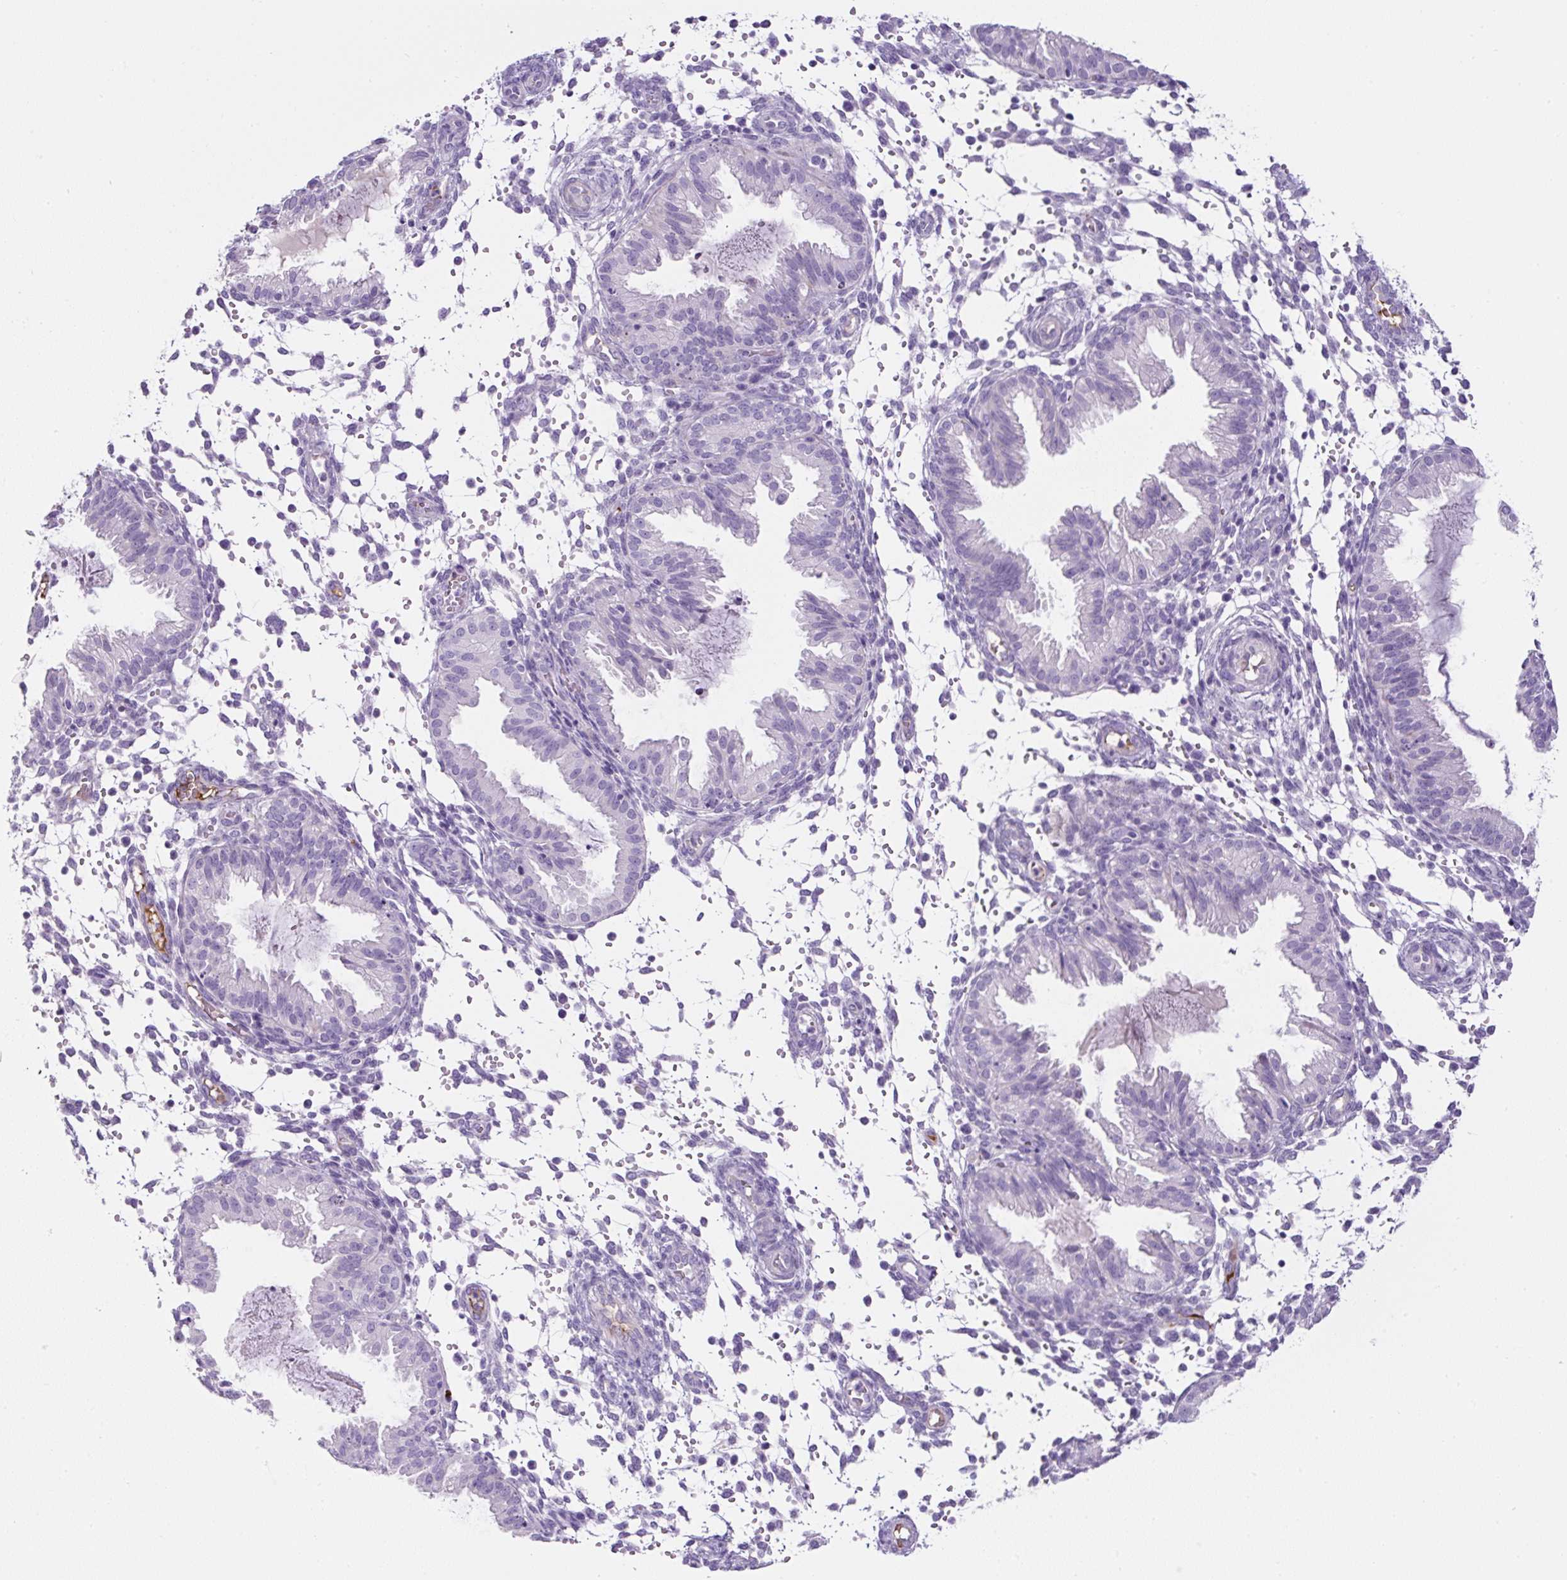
{"staining": {"intensity": "negative", "quantity": "none", "location": "none"}, "tissue": "endometrium", "cell_type": "Cells in endometrial stroma", "image_type": "normal", "snomed": [{"axis": "morphology", "description": "Normal tissue, NOS"}, {"axis": "topography", "description": "Endometrium"}], "caption": "This photomicrograph is of benign endometrium stained with immunohistochemistry to label a protein in brown with the nuclei are counter-stained blue. There is no positivity in cells in endometrial stroma. (DAB (3,3'-diaminobenzidine) immunohistochemistry, high magnification).", "gene": "OR14A2", "patient": {"sex": "female", "age": 33}}